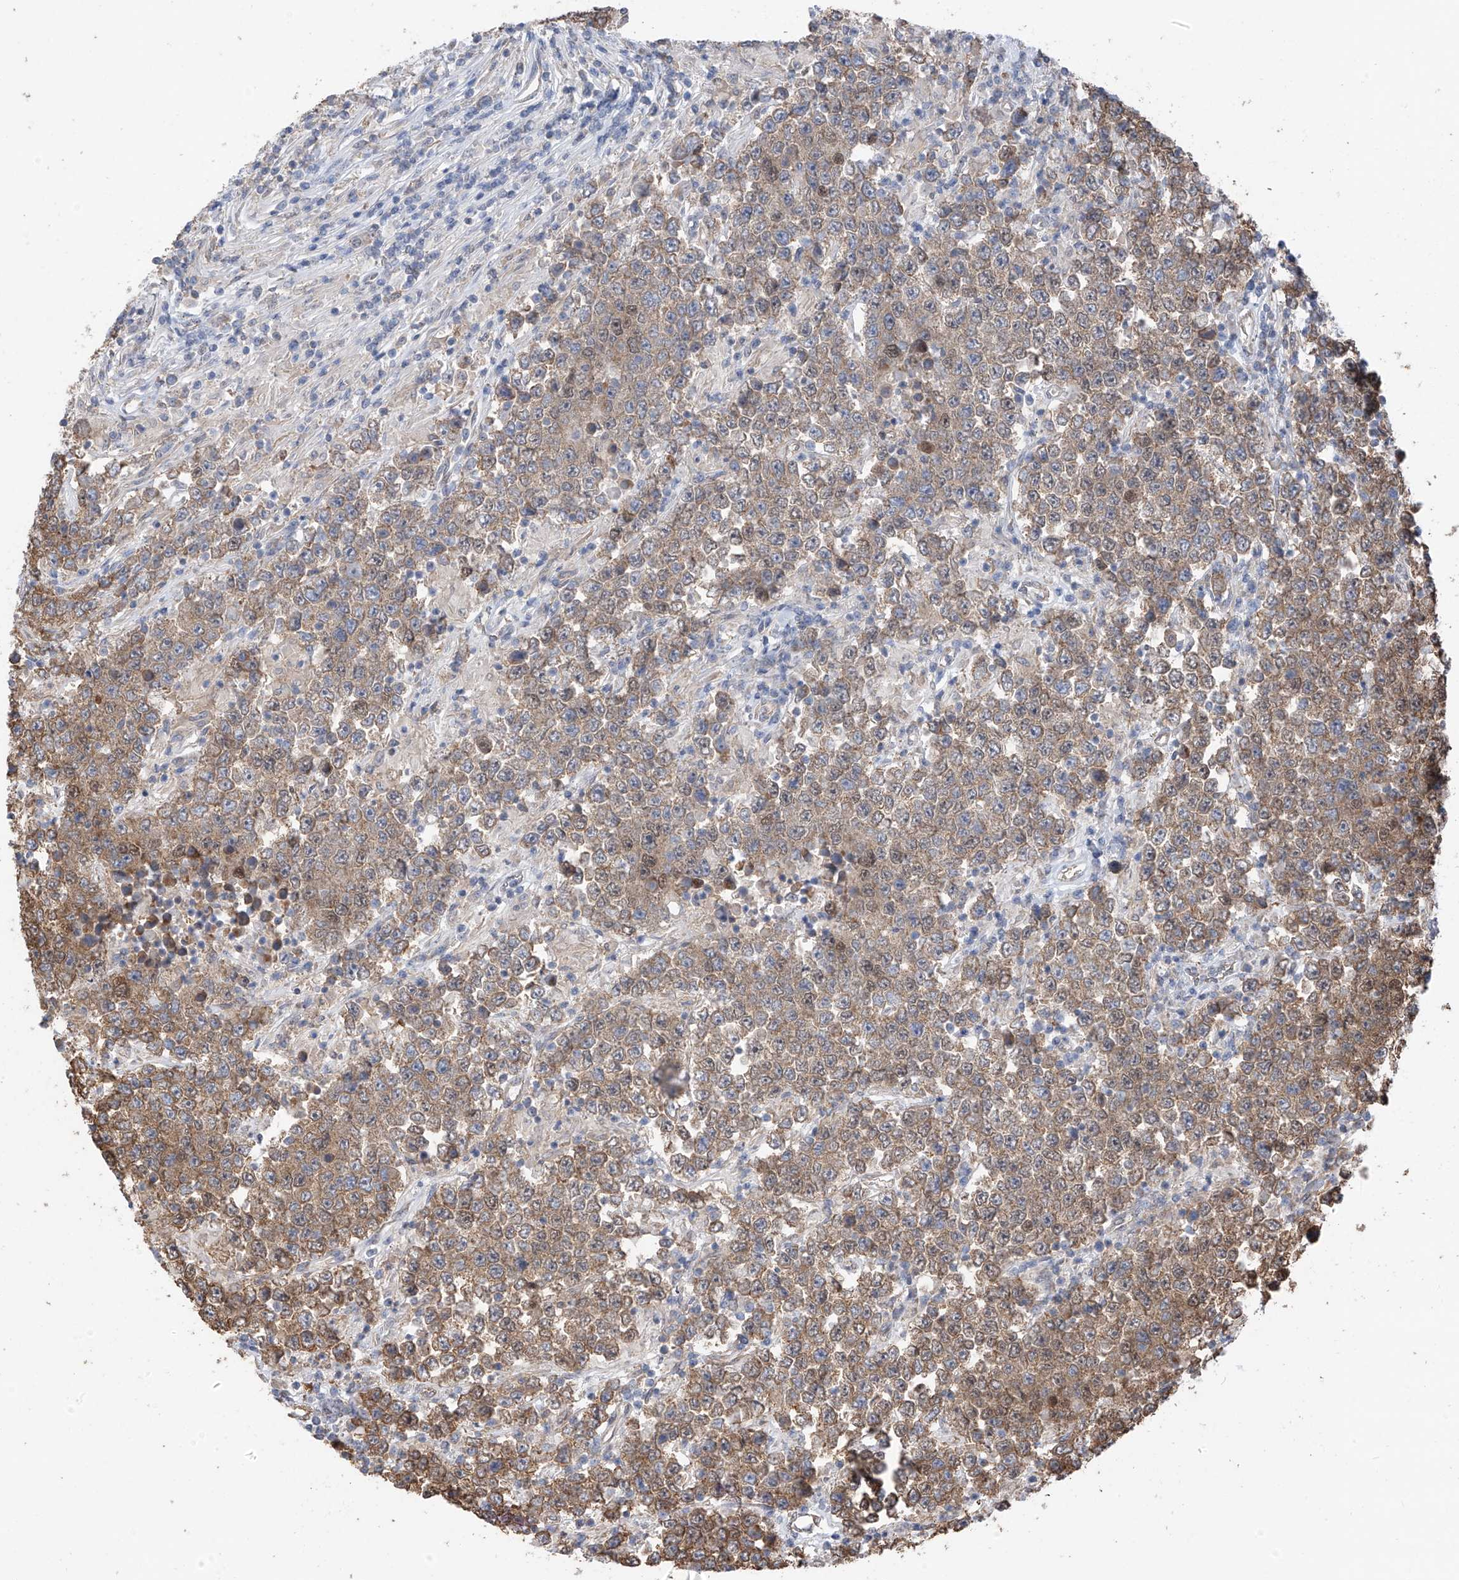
{"staining": {"intensity": "moderate", "quantity": ">75%", "location": "cytoplasmic/membranous"}, "tissue": "testis cancer", "cell_type": "Tumor cells", "image_type": "cancer", "snomed": [{"axis": "morphology", "description": "Normal tissue, NOS"}, {"axis": "morphology", "description": "Urothelial carcinoma, High grade"}, {"axis": "morphology", "description": "Seminoma, NOS"}, {"axis": "morphology", "description": "Carcinoma, Embryonal, NOS"}, {"axis": "topography", "description": "Urinary bladder"}, {"axis": "topography", "description": "Testis"}], "caption": "Tumor cells demonstrate moderate cytoplasmic/membranous expression in about >75% of cells in testis cancer (high-grade urothelial carcinoma).", "gene": "ZNF189", "patient": {"sex": "male", "age": 41}}